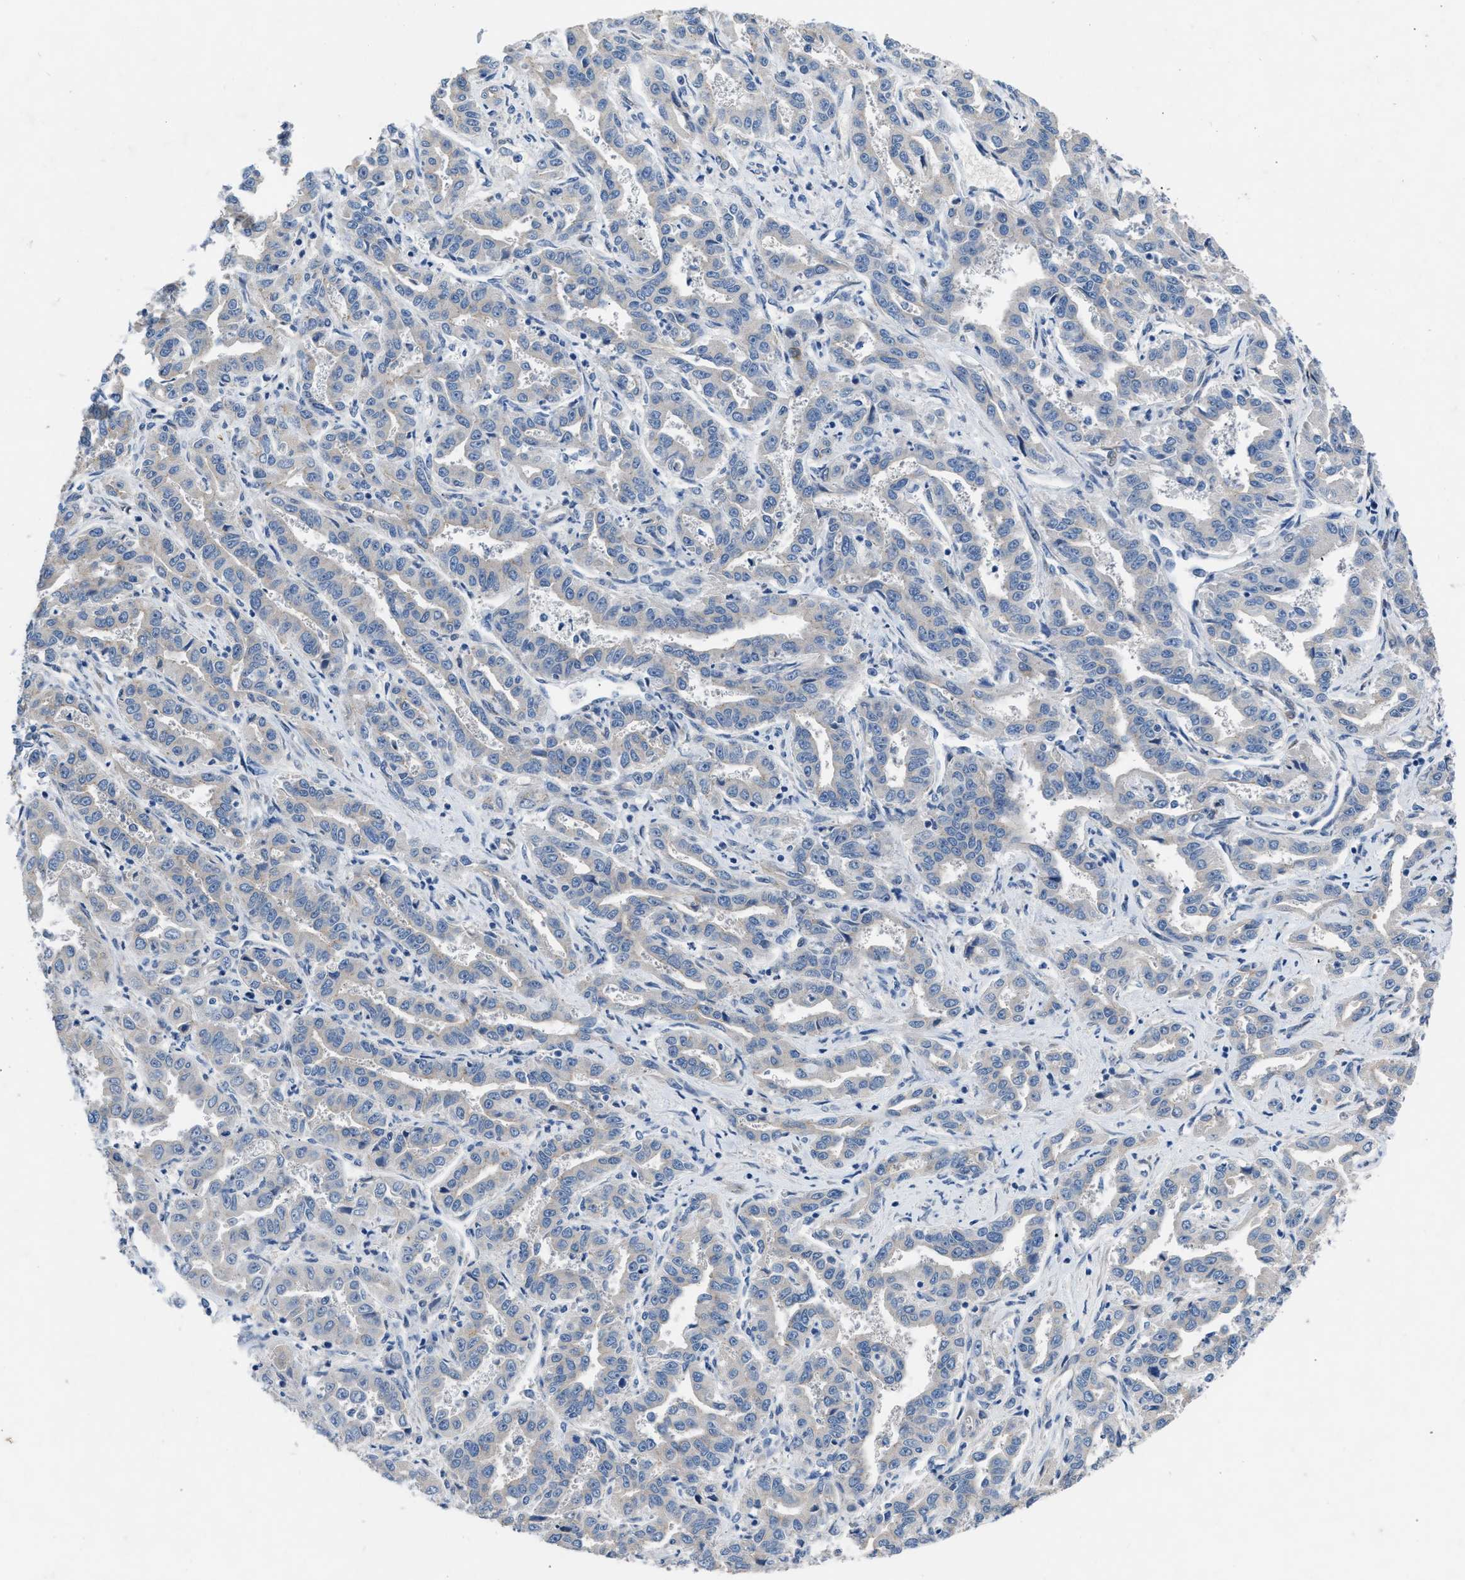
{"staining": {"intensity": "negative", "quantity": "none", "location": "none"}, "tissue": "liver cancer", "cell_type": "Tumor cells", "image_type": "cancer", "snomed": [{"axis": "morphology", "description": "Cholangiocarcinoma"}, {"axis": "topography", "description": "Liver"}], "caption": "An image of human liver cholangiocarcinoma is negative for staining in tumor cells. (DAB (3,3'-diaminobenzidine) immunohistochemistry (IHC), high magnification).", "gene": "RBP1", "patient": {"sex": "male", "age": 59}}